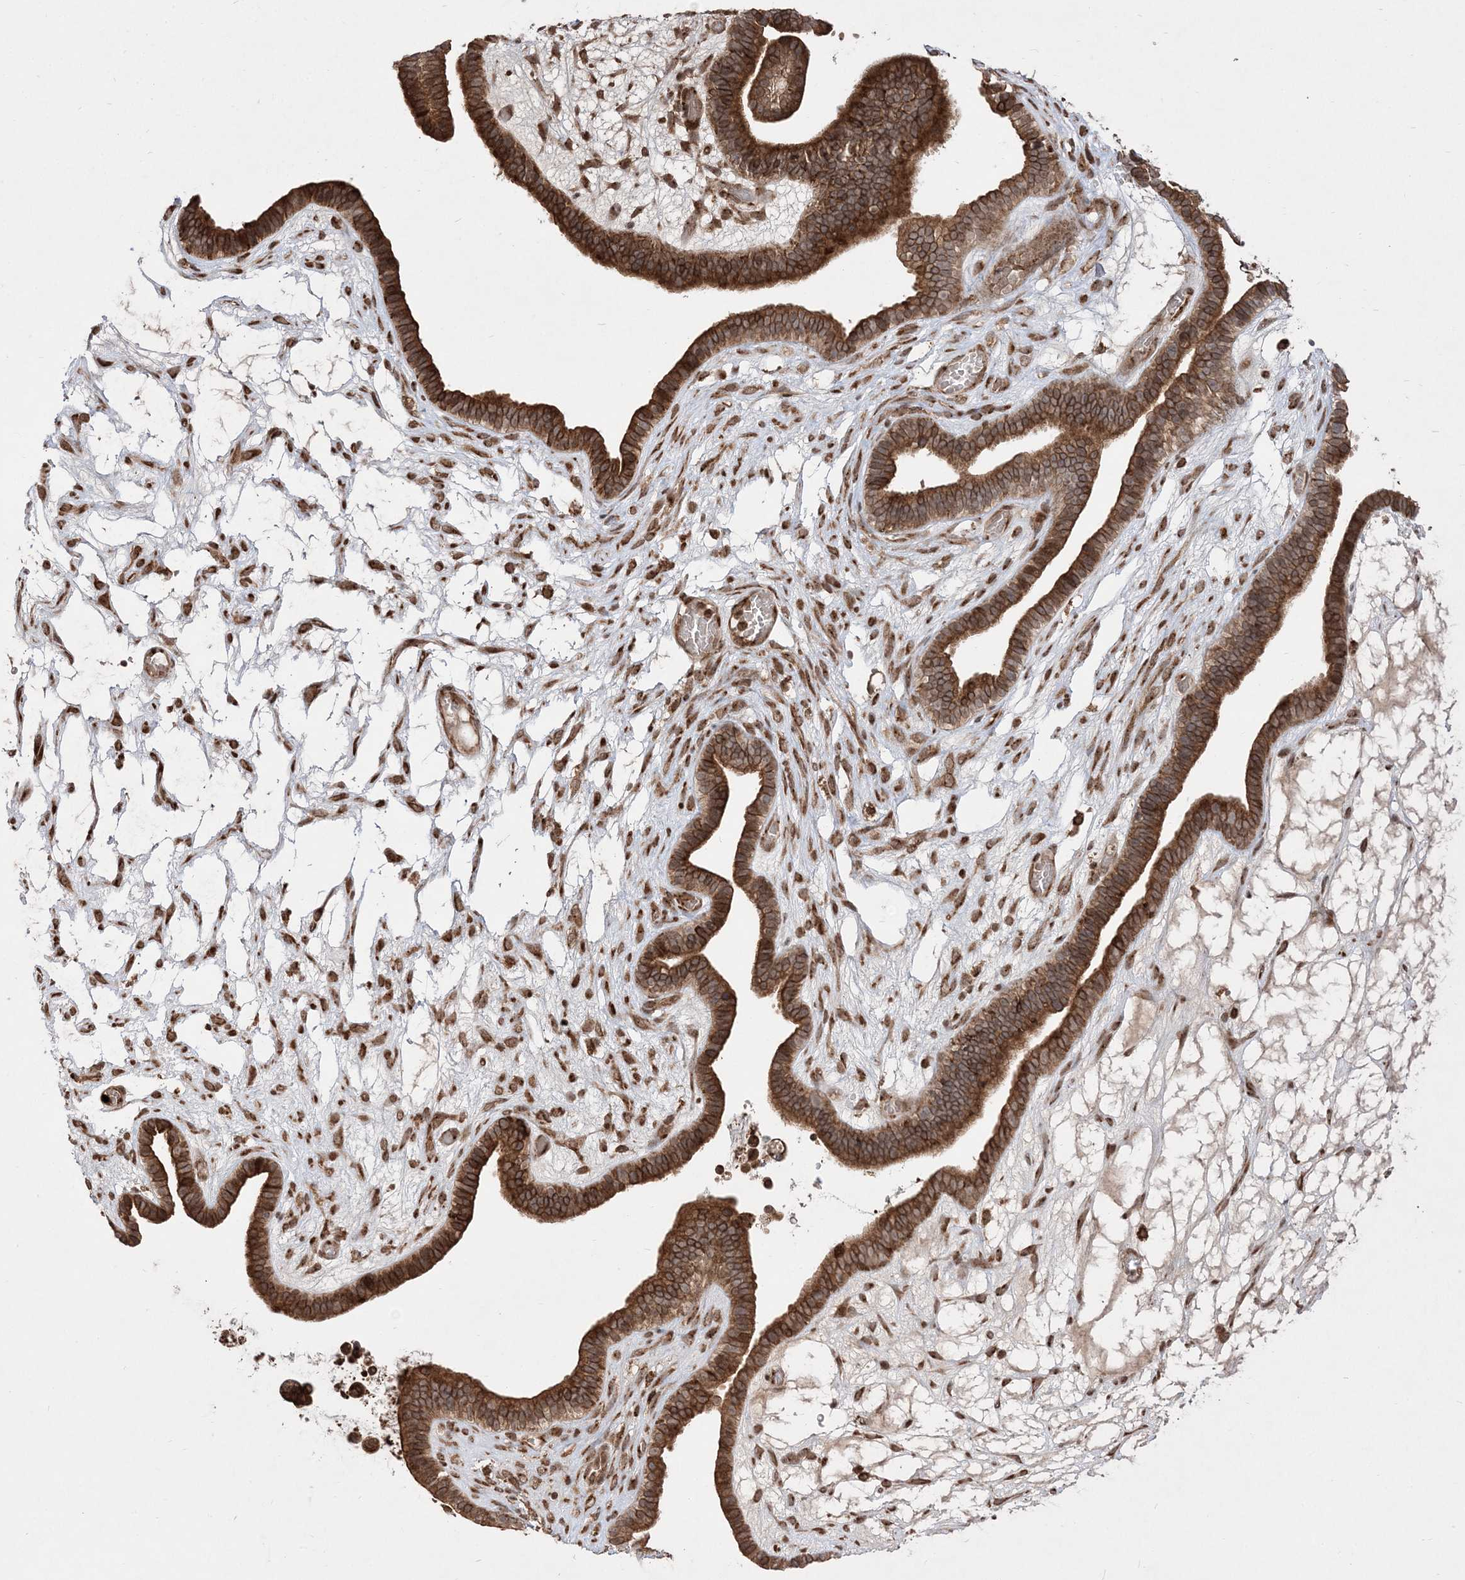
{"staining": {"intensity": "strong", "quantity": ">75%", "location": "cytoplasmic/membranous"}, "tissue": "ovarian cancer", "cell_type": "Tumor cells", "image_type": "cancer", "snomed": [{"axis": "morphology", "description": "Cystadenocarcinoma, serous, NOS"}, {"axis": "topography", "description": "Ovary"}], "caption": "A high amount of strong cytoplasmic/membranous staining is appreciated in approximately >75% of tumor cells in ovarian cancer (serous cystadenocarcinoma) tissue. Immunohistochemistry stains the protein in brown and the nuclei are stained blue.", "gene": "EPC2", "patient": {"sex": "female", "age": 56}}